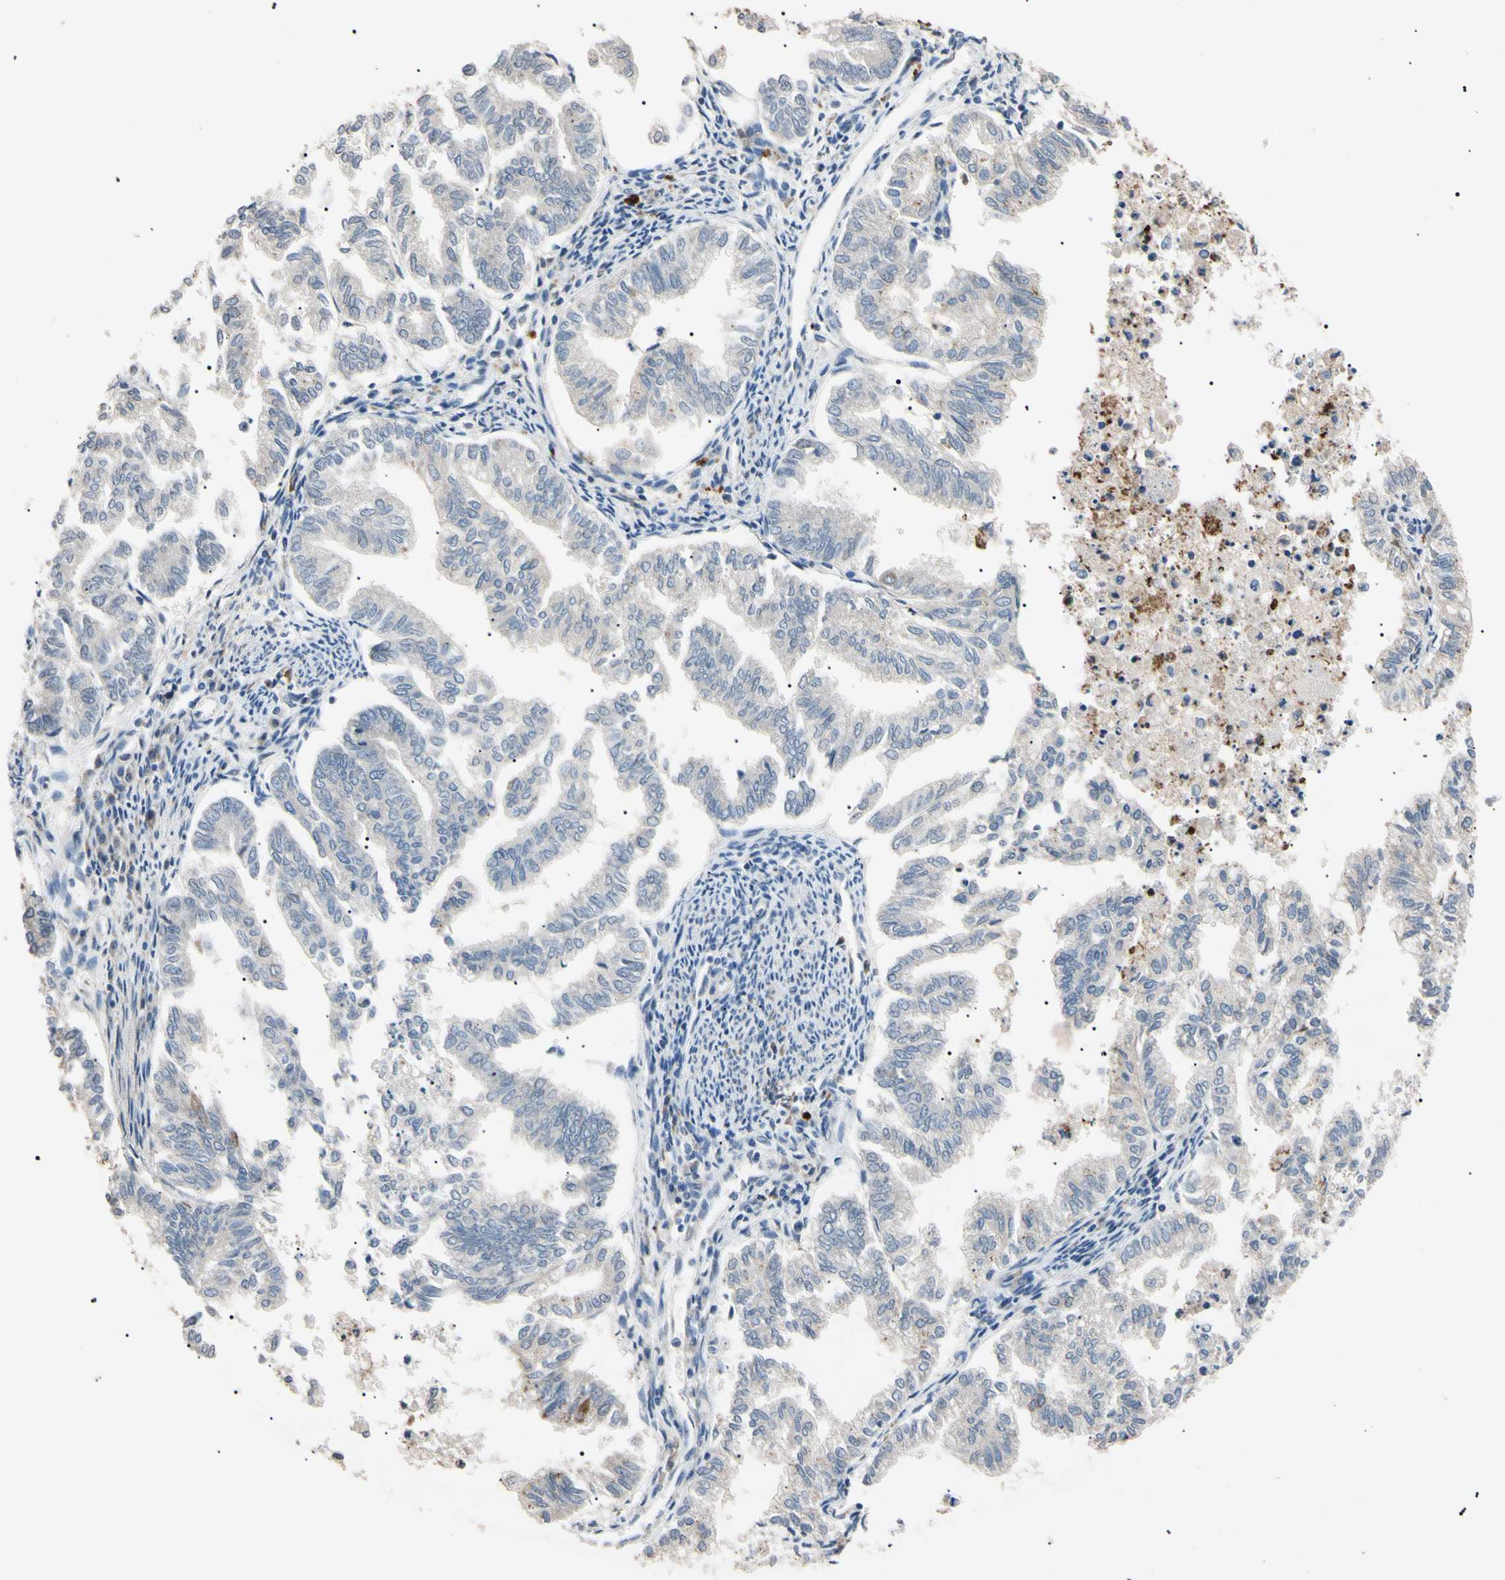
{"staining": {"intensity": "negative", "quantity": "none", "location": "none"}, "tissue": "endometrial cancer", "cell_type": "Tumor cells", "image_type": "cancer", "snomed": [{"axis": "morphology", "description": "Necrosis, NOS"}, {"axis": "morphology", "description": "Adenocarcinoma, NOS"}, {"axis": "topography", "description": "Endometrium"}], "caption": "This is an immunohistochemistry photomicrograph of human endometrial adenocarcinoma. There is no staining in tumor cells.", "gene": "TUBB4A", "patient": {"sex": "female", "age": 79}}